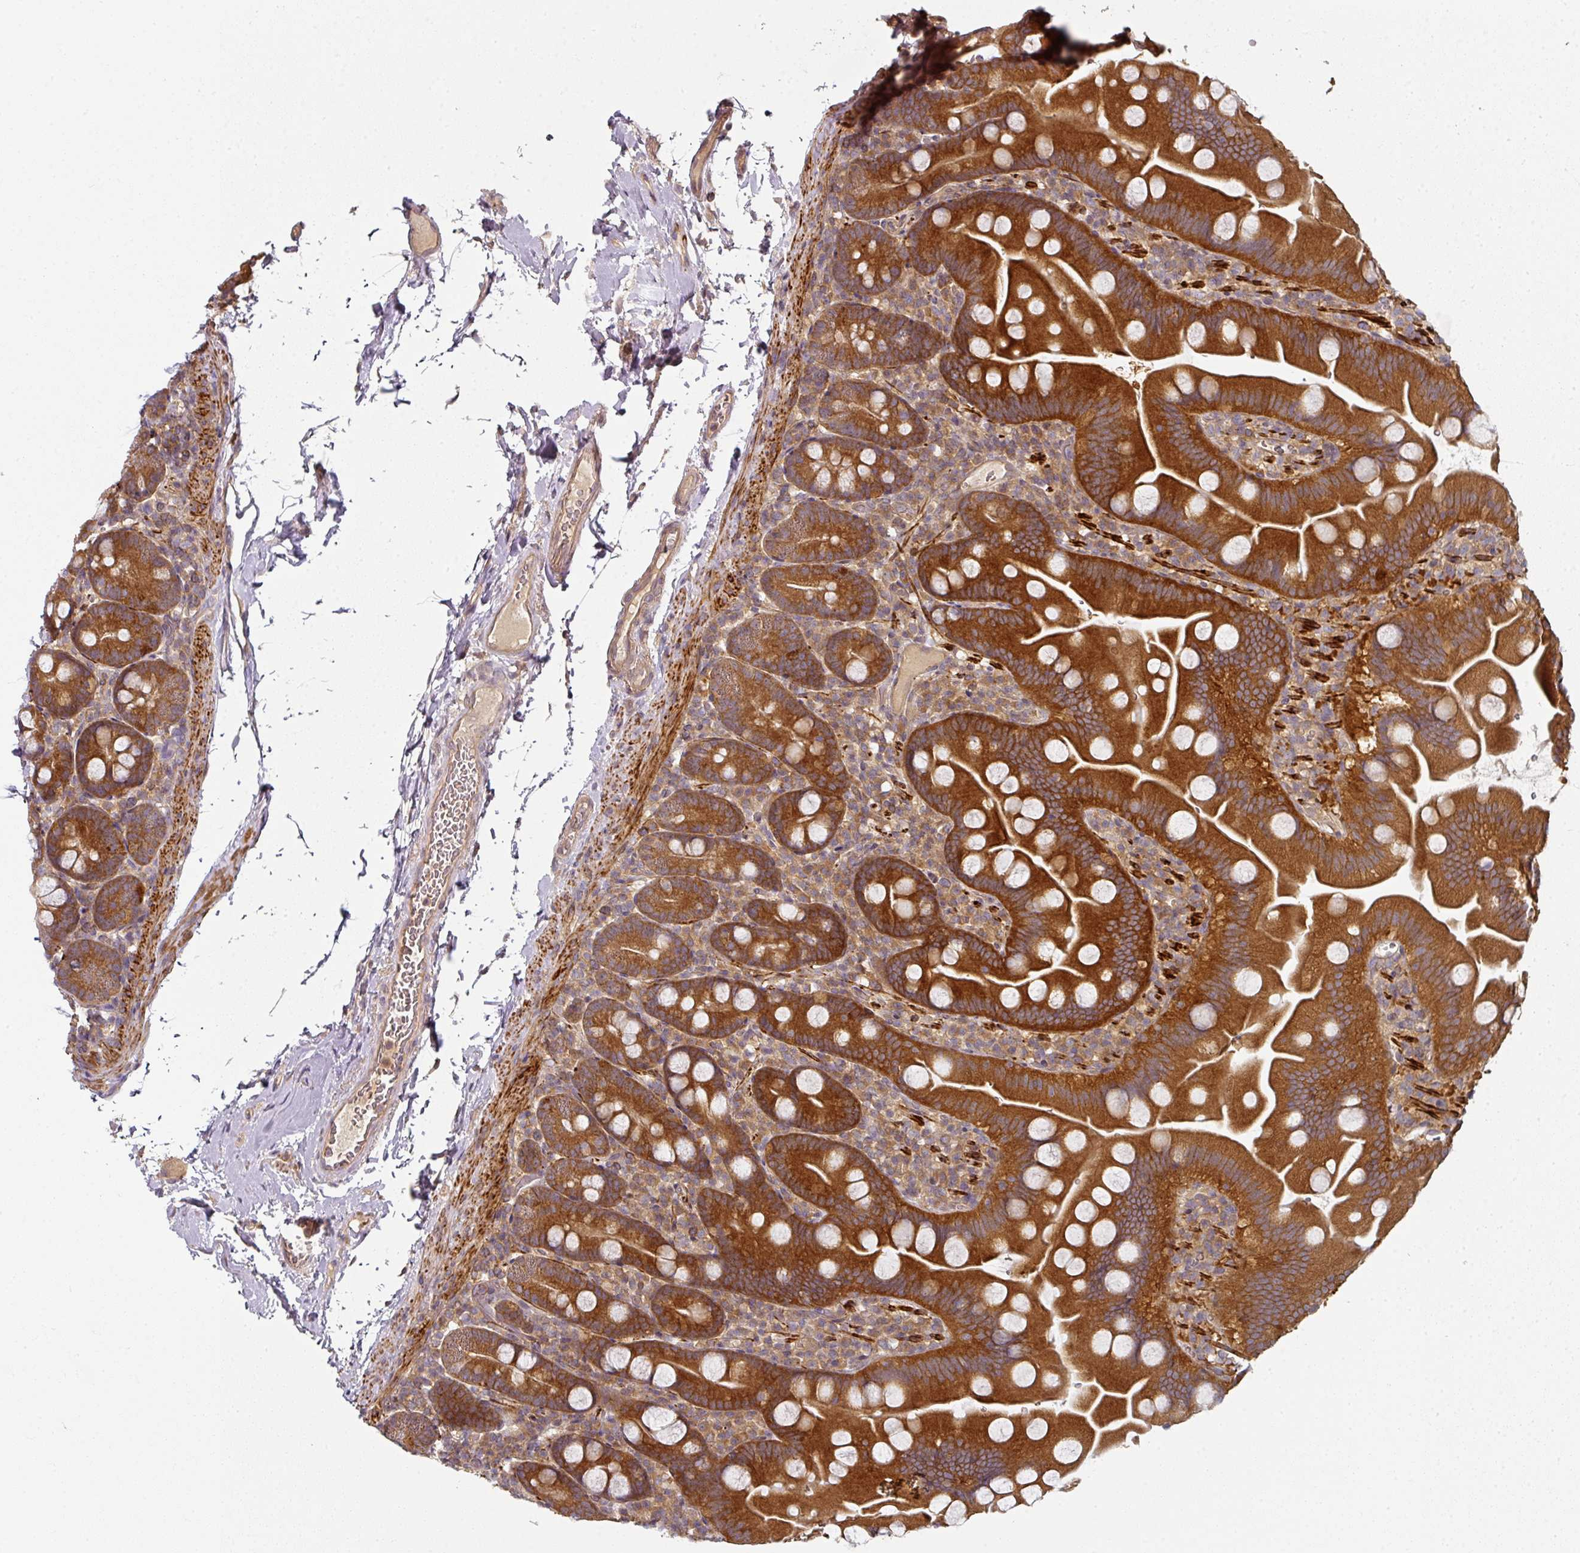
{"staining": {"intensity": "strong", "quantity": ">75%", "location": "cytoplasmic/membranous"}, "tissue": "small intestine", "cell_type": "Glandular cells", "image_type": "normal", "snomed": [{"axis": "morphology", "description": "Normal tissue, NOS"}, {"axis": "topography", "description": "Small intestine"}], "caption": "Immunohistochemical staining of benign small intestine displays high levels of strong cytoplasmic/membranous expression in about >75% of glandular cells. (IHC, brightfield microscopy, high magnification).", "gene": "MAP2K2", "patient": {"sex": "female", "age": 68}}